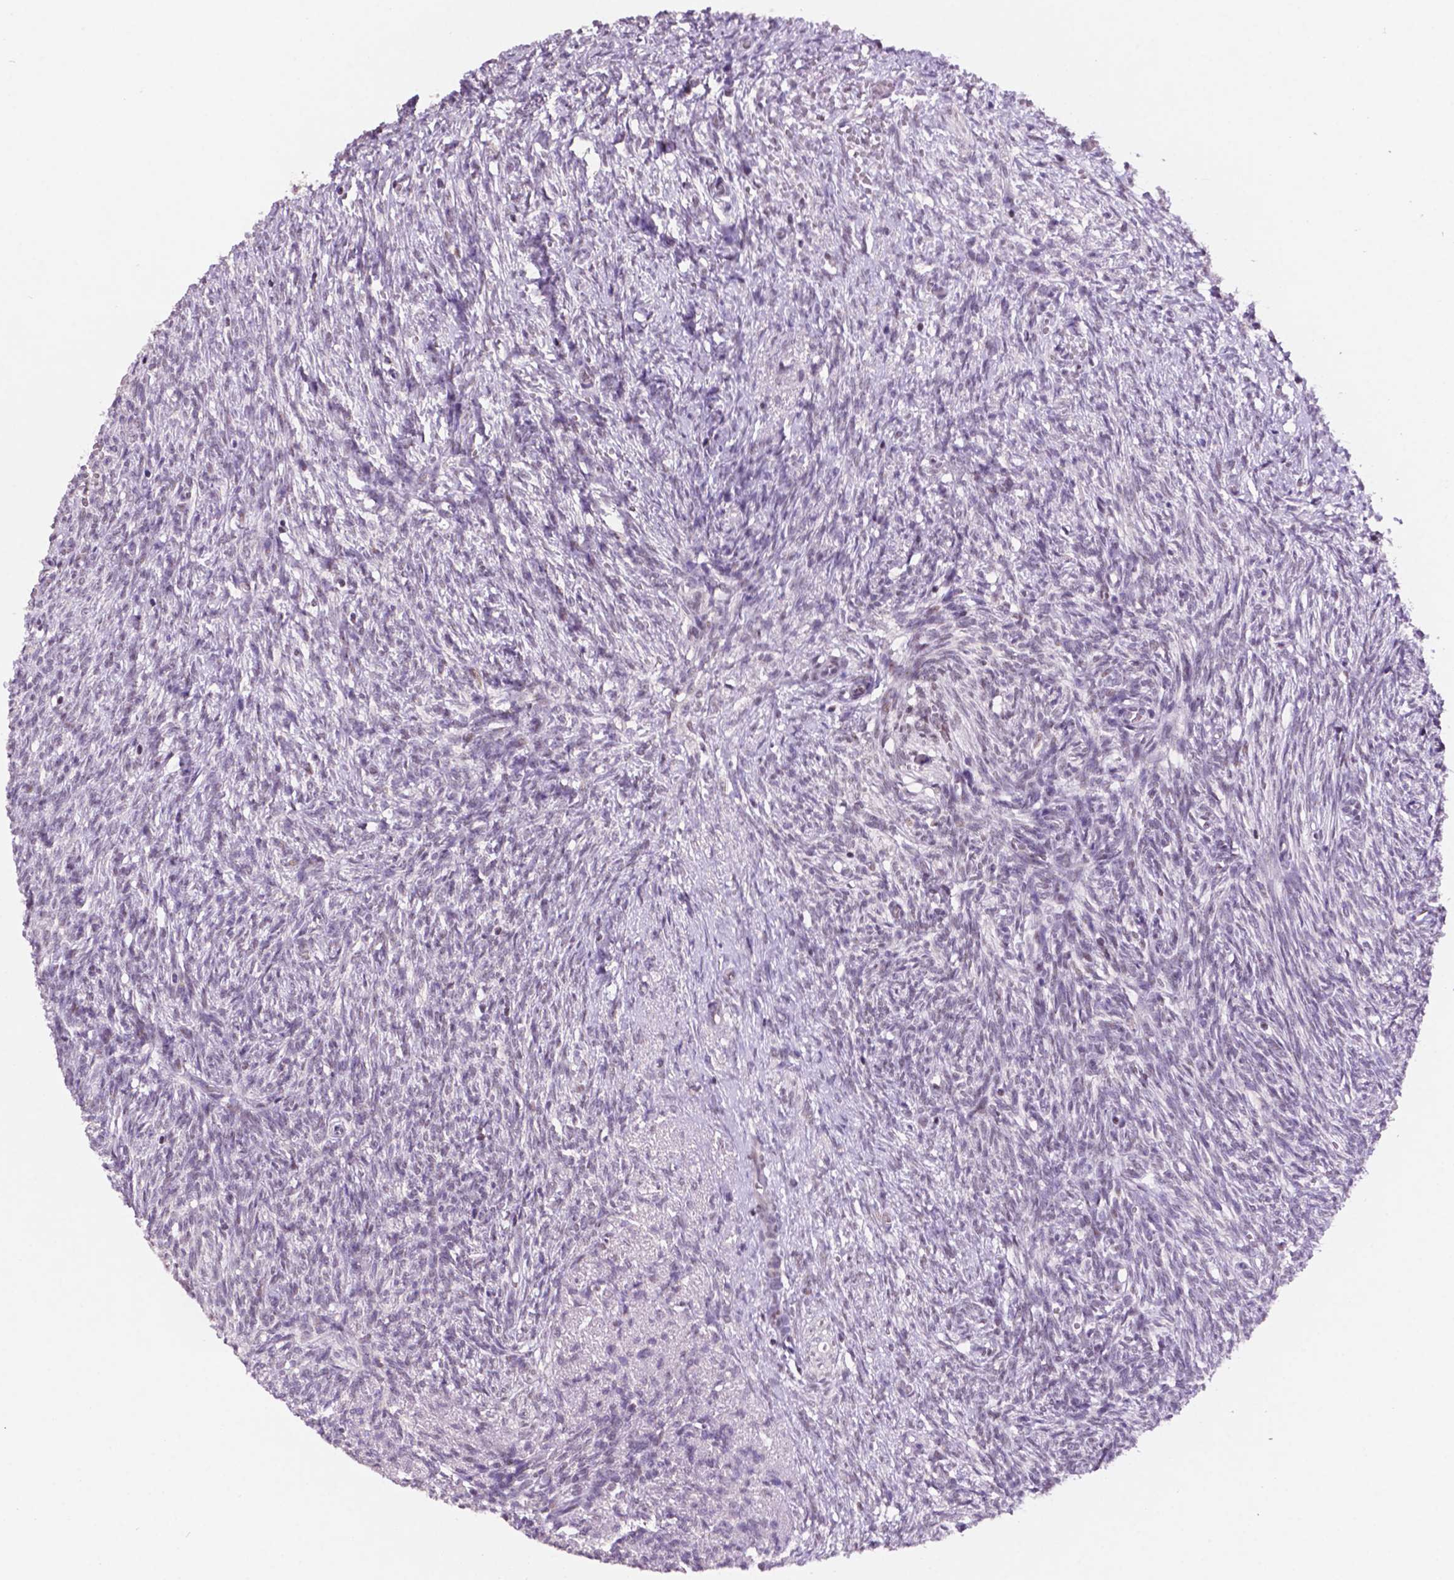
{"staining": {"intensity": "weak", "quantity": "<25%", "location": "nuclear"}, "tissue": "ovary", "cell_type": "Follicle cells", "image_type": "normal", "snomed": [{"axis": "morphology", "description": "Normal tissue, NOS"}, {"axis": "topography", "description": "Ovary"}], "caption": "Ovary stained for a protein using immunohistochemistry exhibits no staining follicle cells.", "gene": "NCOR1", "patient": {"sex": "female", "age": 46}}